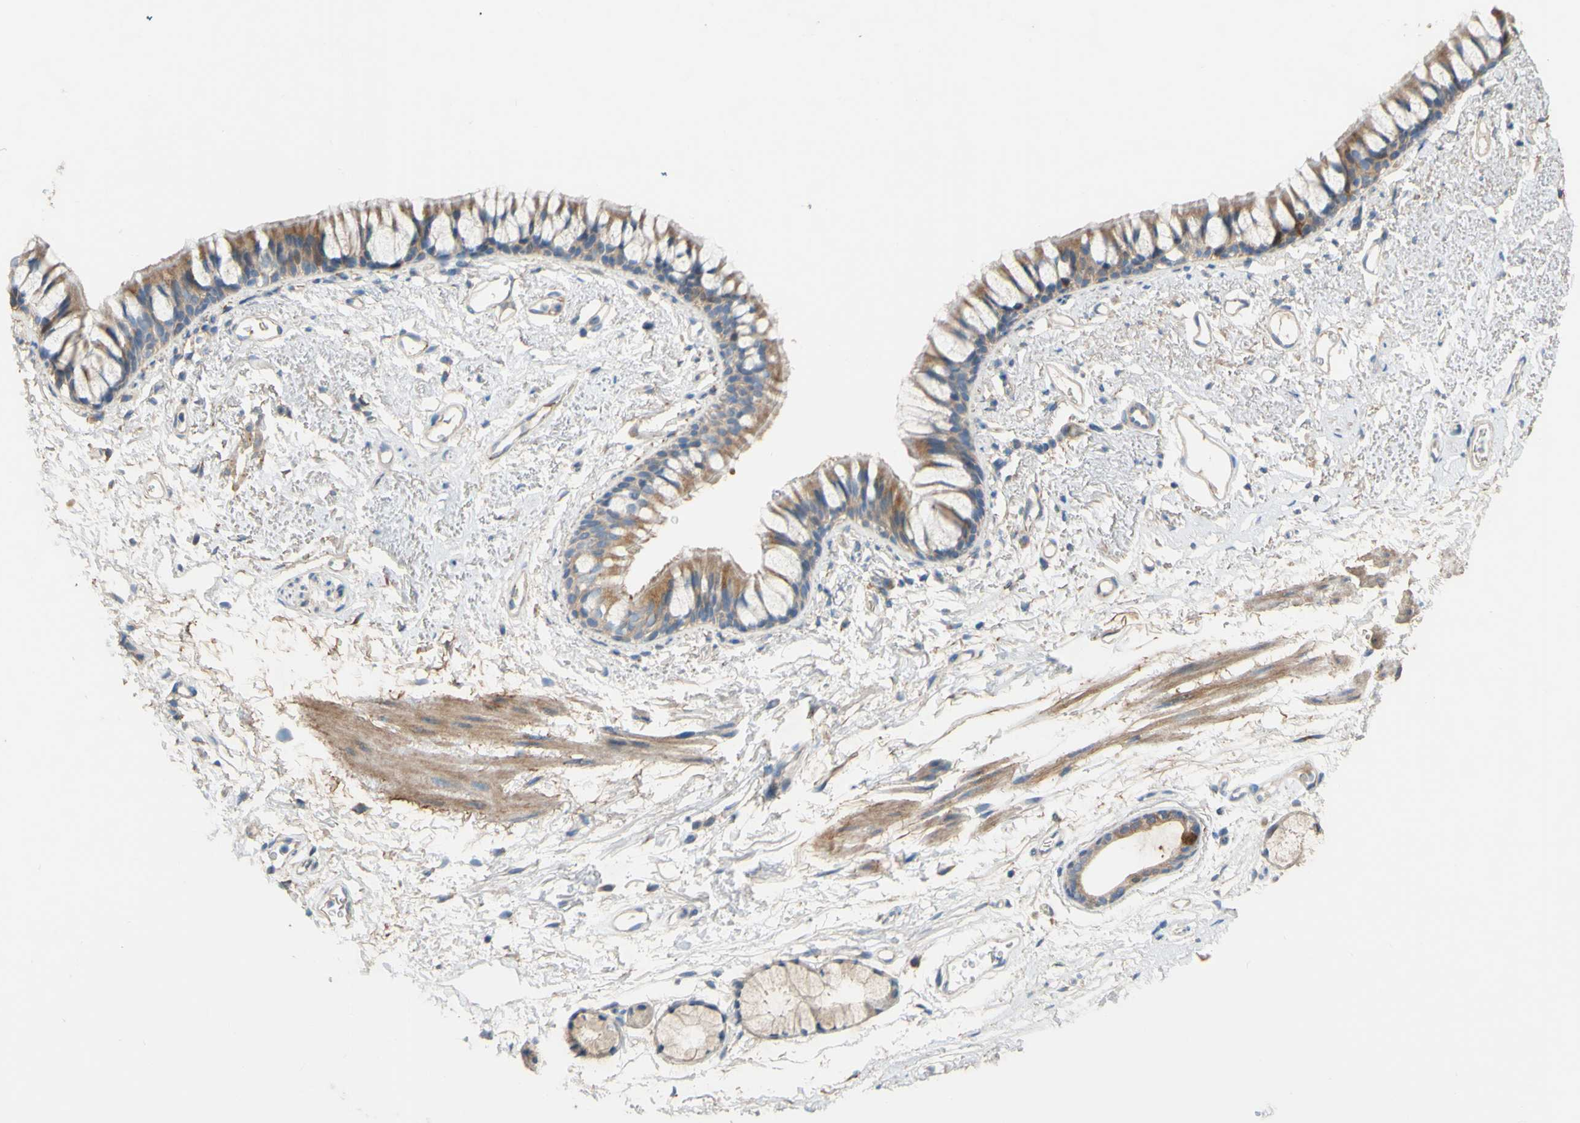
{"staining": {"intensity": "weak", "quantity": "25%-75%", "location": "cytoplasmic/membranous"}, "tissue": "adipose tissue", "cell_type": "Adipocytes", "image_type": "normal", "snomed": [{"axis": "morphology", "description": "Normal tissue, NOS"}, {"axis": "topography", "description": "Bronchus"}], "caption": "This is a micrograph of IHC staining of benign adipose tissue, which shows weak positivity in the cytoplasmic/membranous of adipocytes.", "gene": "DKK3", "patient": {"sex": "female", "age": 73}}